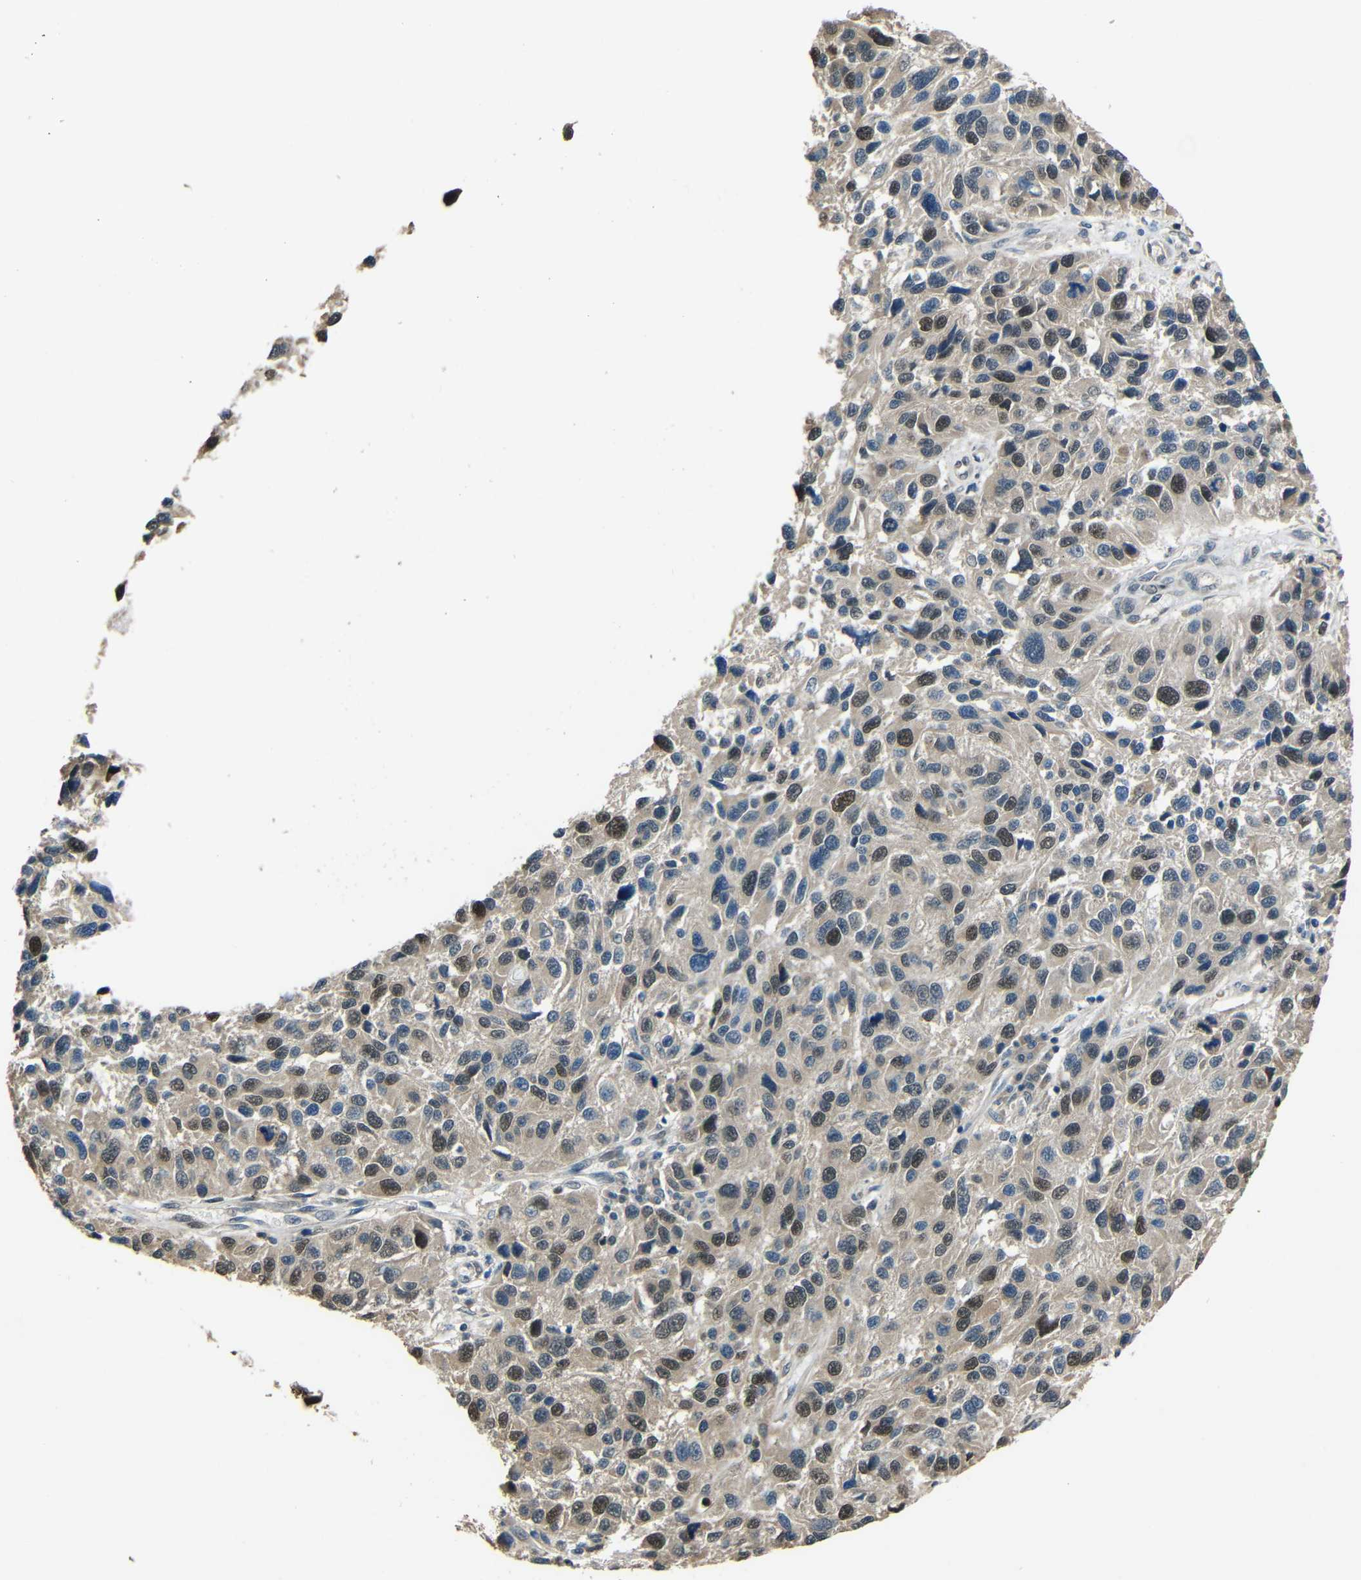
{"staining": {"intensity": "moderate", "quantity": "25%-75%", "location": "nuclear"}, "tissue": "melanoma", "cell_type": "Tumor cells", "image_type": "cancer", "snomed": [{"axis": "morphology", "description": "Malignant melanoma, NOS"}, {"axis": "topography", "description": "Skin"}], "caption": "A brown stain highlights moderate nuclear staining of a protein in malignant melanoma tumor cells.", "gene": "STBD1", "patient": {"sex": "male", "age": 53}}